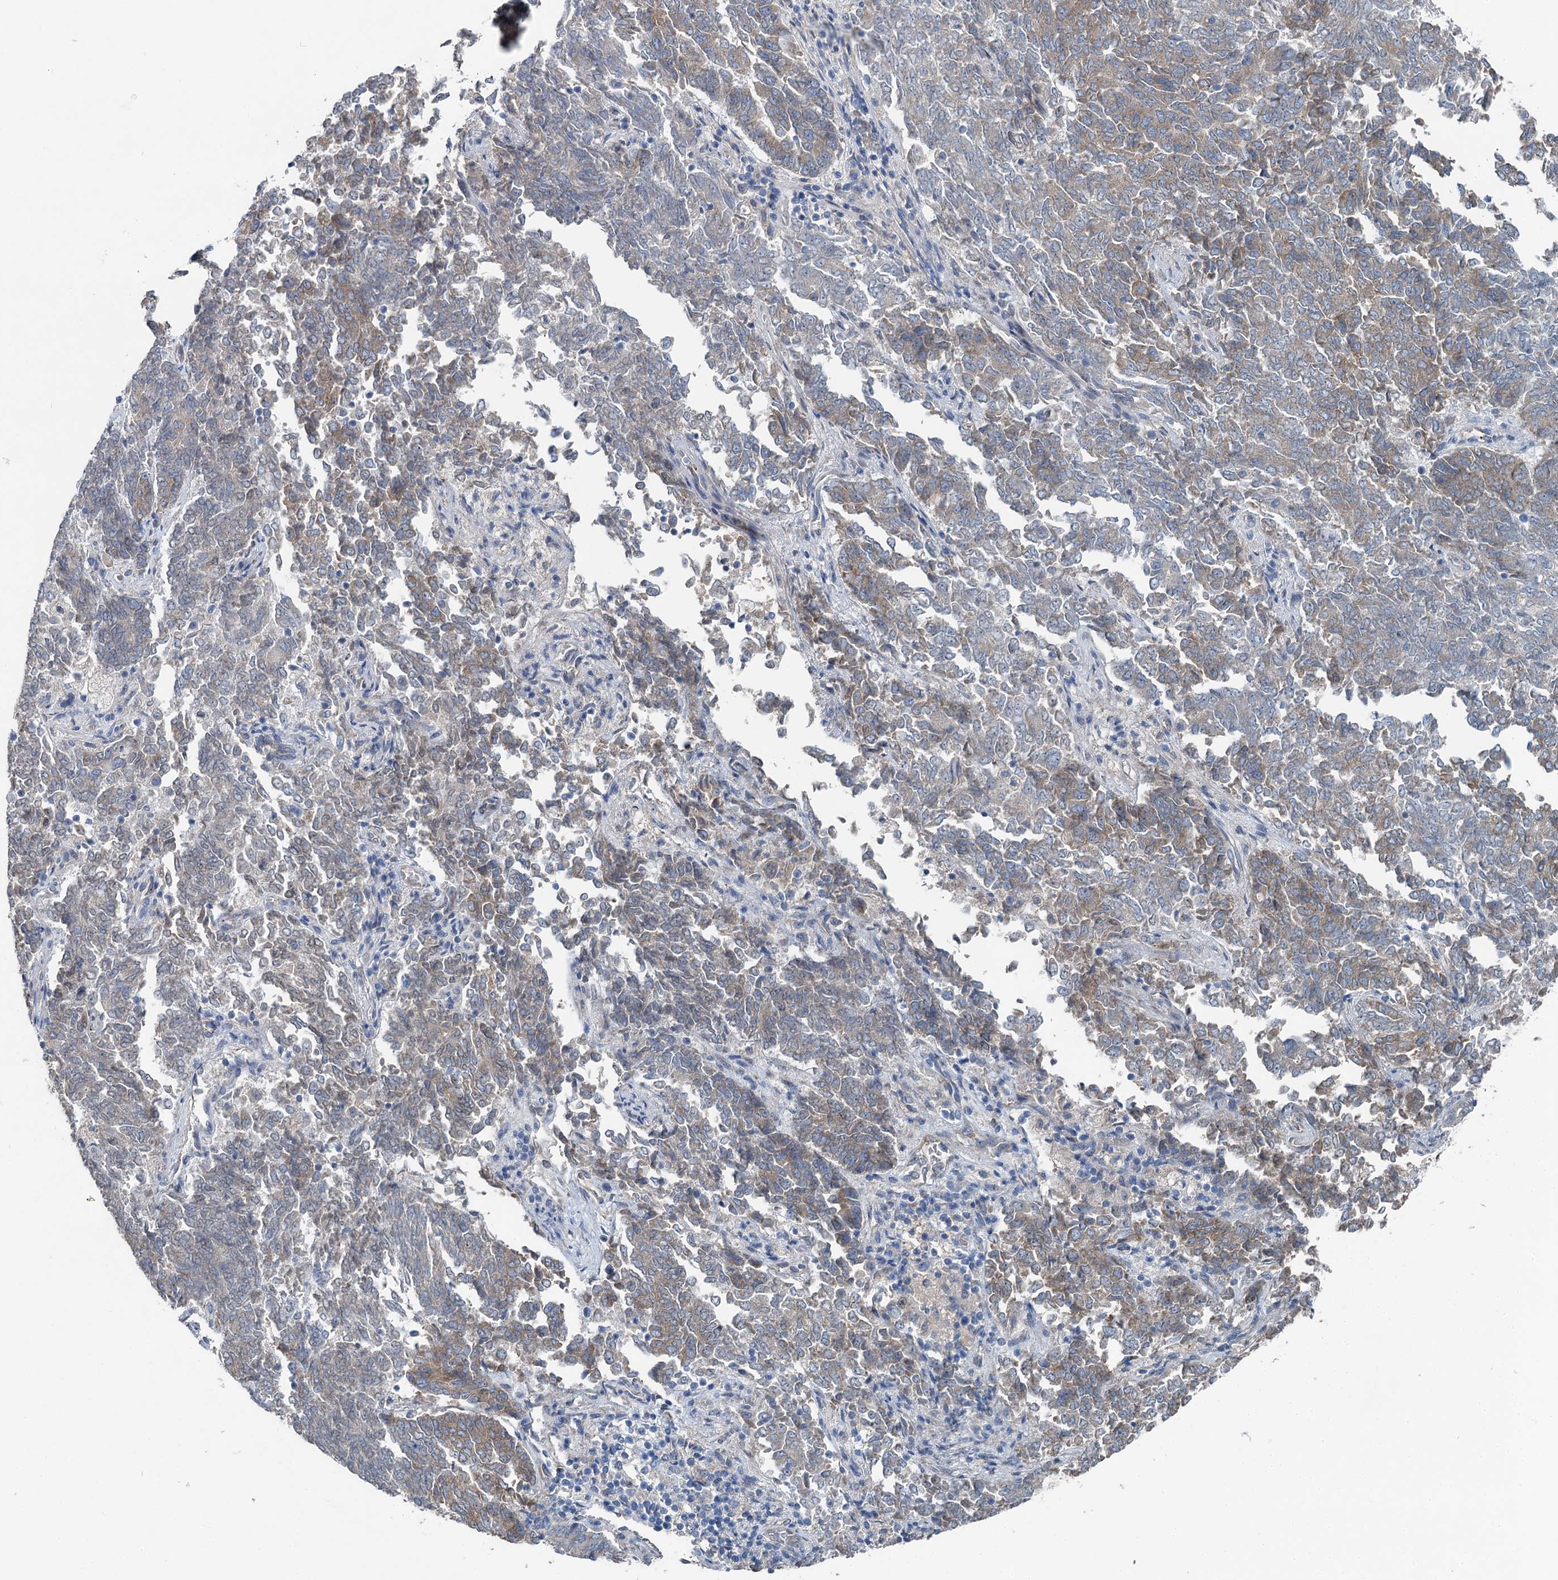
{"staining": {"intensity": "weak", "quantity": "25%-75%", "location": "cytoplasmic/membranous"}, "tissue": "endometrial cancer", "cell_type": "Tumor cells", "image_type": "cancer", "snomed": [{"axis": "morphology", "description": "Adenocarcinoma, NOS"}, {"axis": "topography", "description": "Endometrium"}], "caption": "Protein expression analysis of endometrial cancer reveals weak cytoplasmic/membranous staining in approximately 25%-75% of tumor cells.", "gene": "C6orf120", "patient": {"sex": "female", "age": 80}}